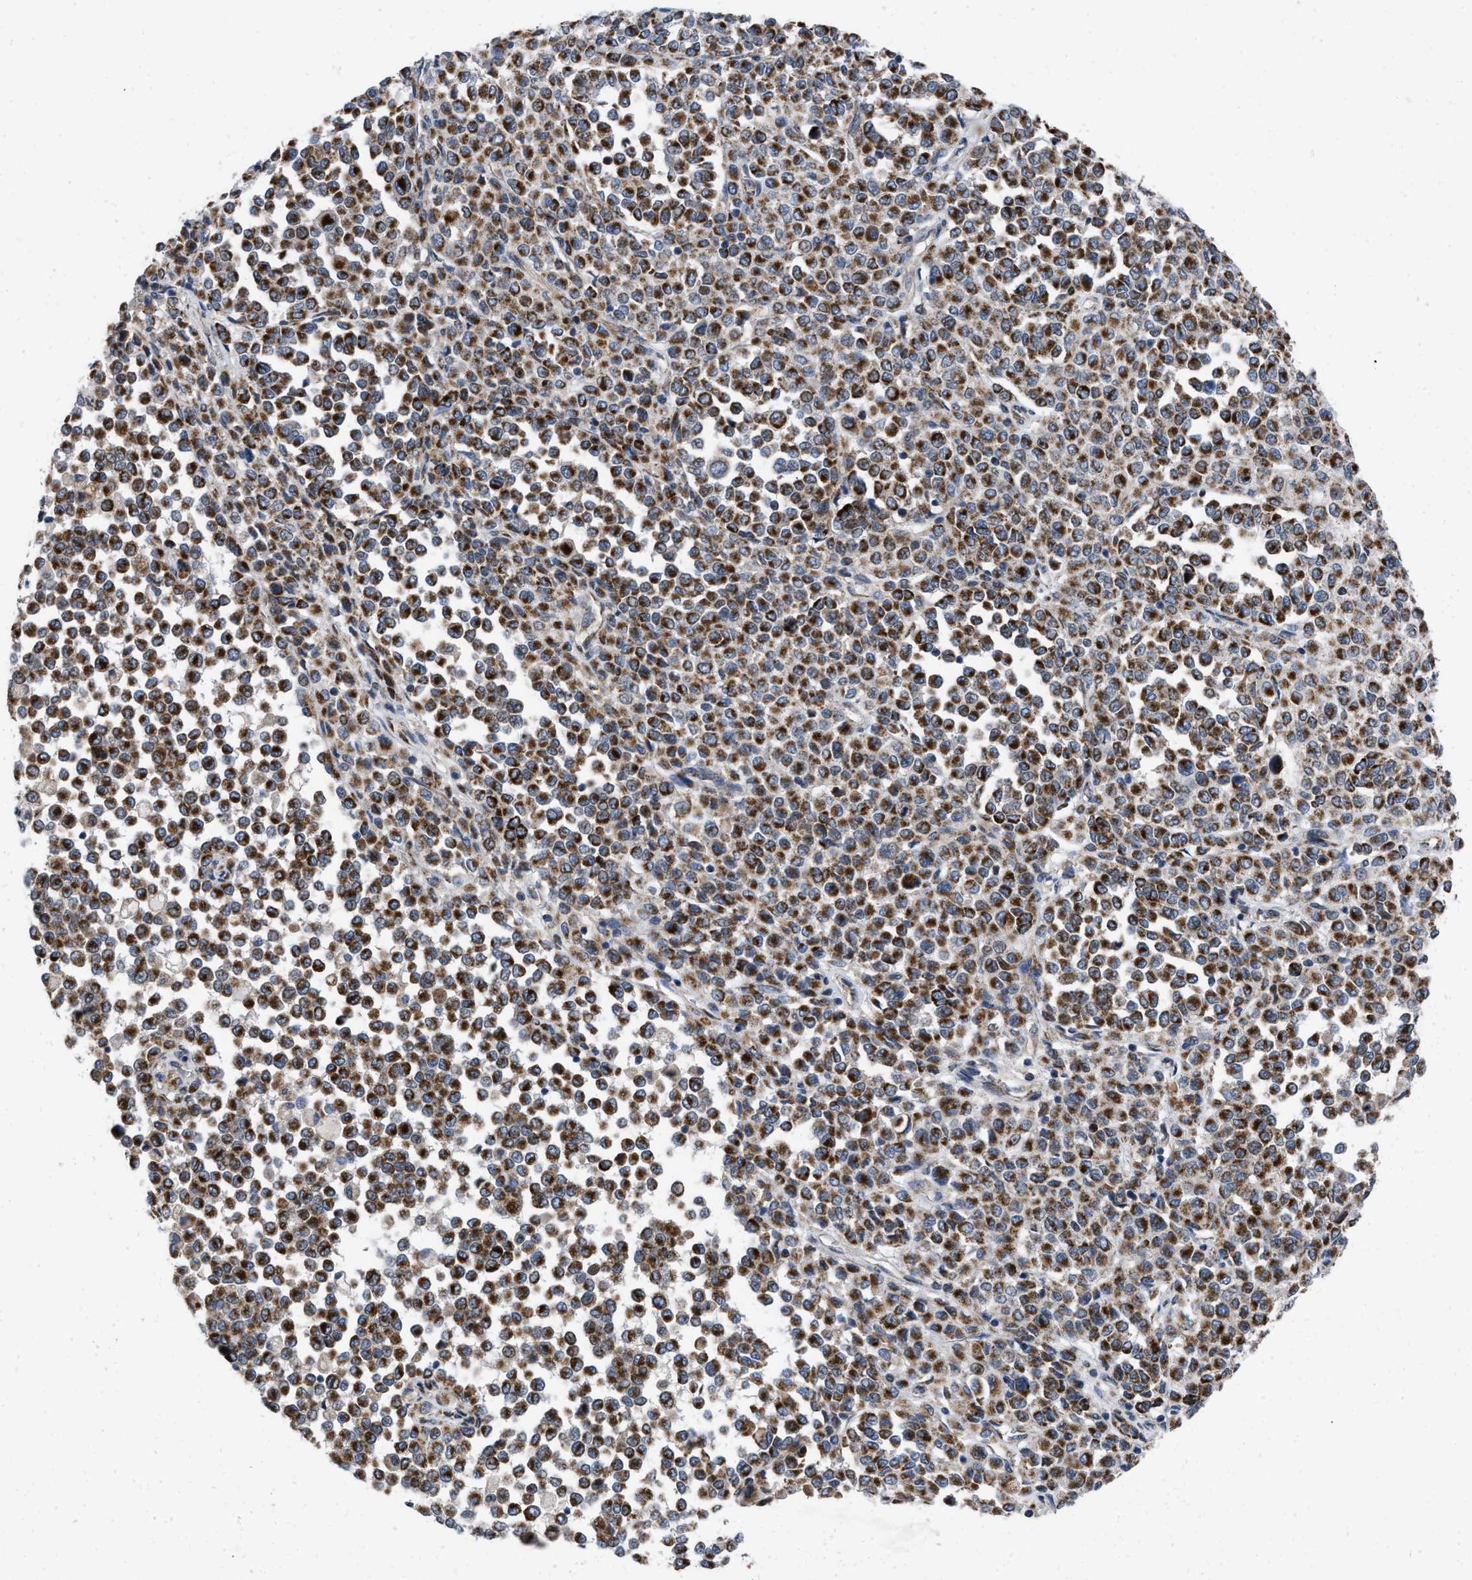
{"staining": {"intensity": "strong", "quantity": ">75%", "location": "cytoplasmic/membranous"}, "tissue": "melanoma", "cell_type": "Tumor cells", "image_type": "cancer", "snomed": [{"axis": "morphology", "description": "Malignant melanoma, Metastatic site"}, {"axis": "topography", "description": "Pancreas"}], "caption": "Immunohistochemical staining of malignant melanoma (metastatic site) shows high levels of strong cytoplasmic/membranous protein expression in about >75% of tumor cells.", "gene": "AKAP1", "patient": {"sex": "female", "age": 30}}